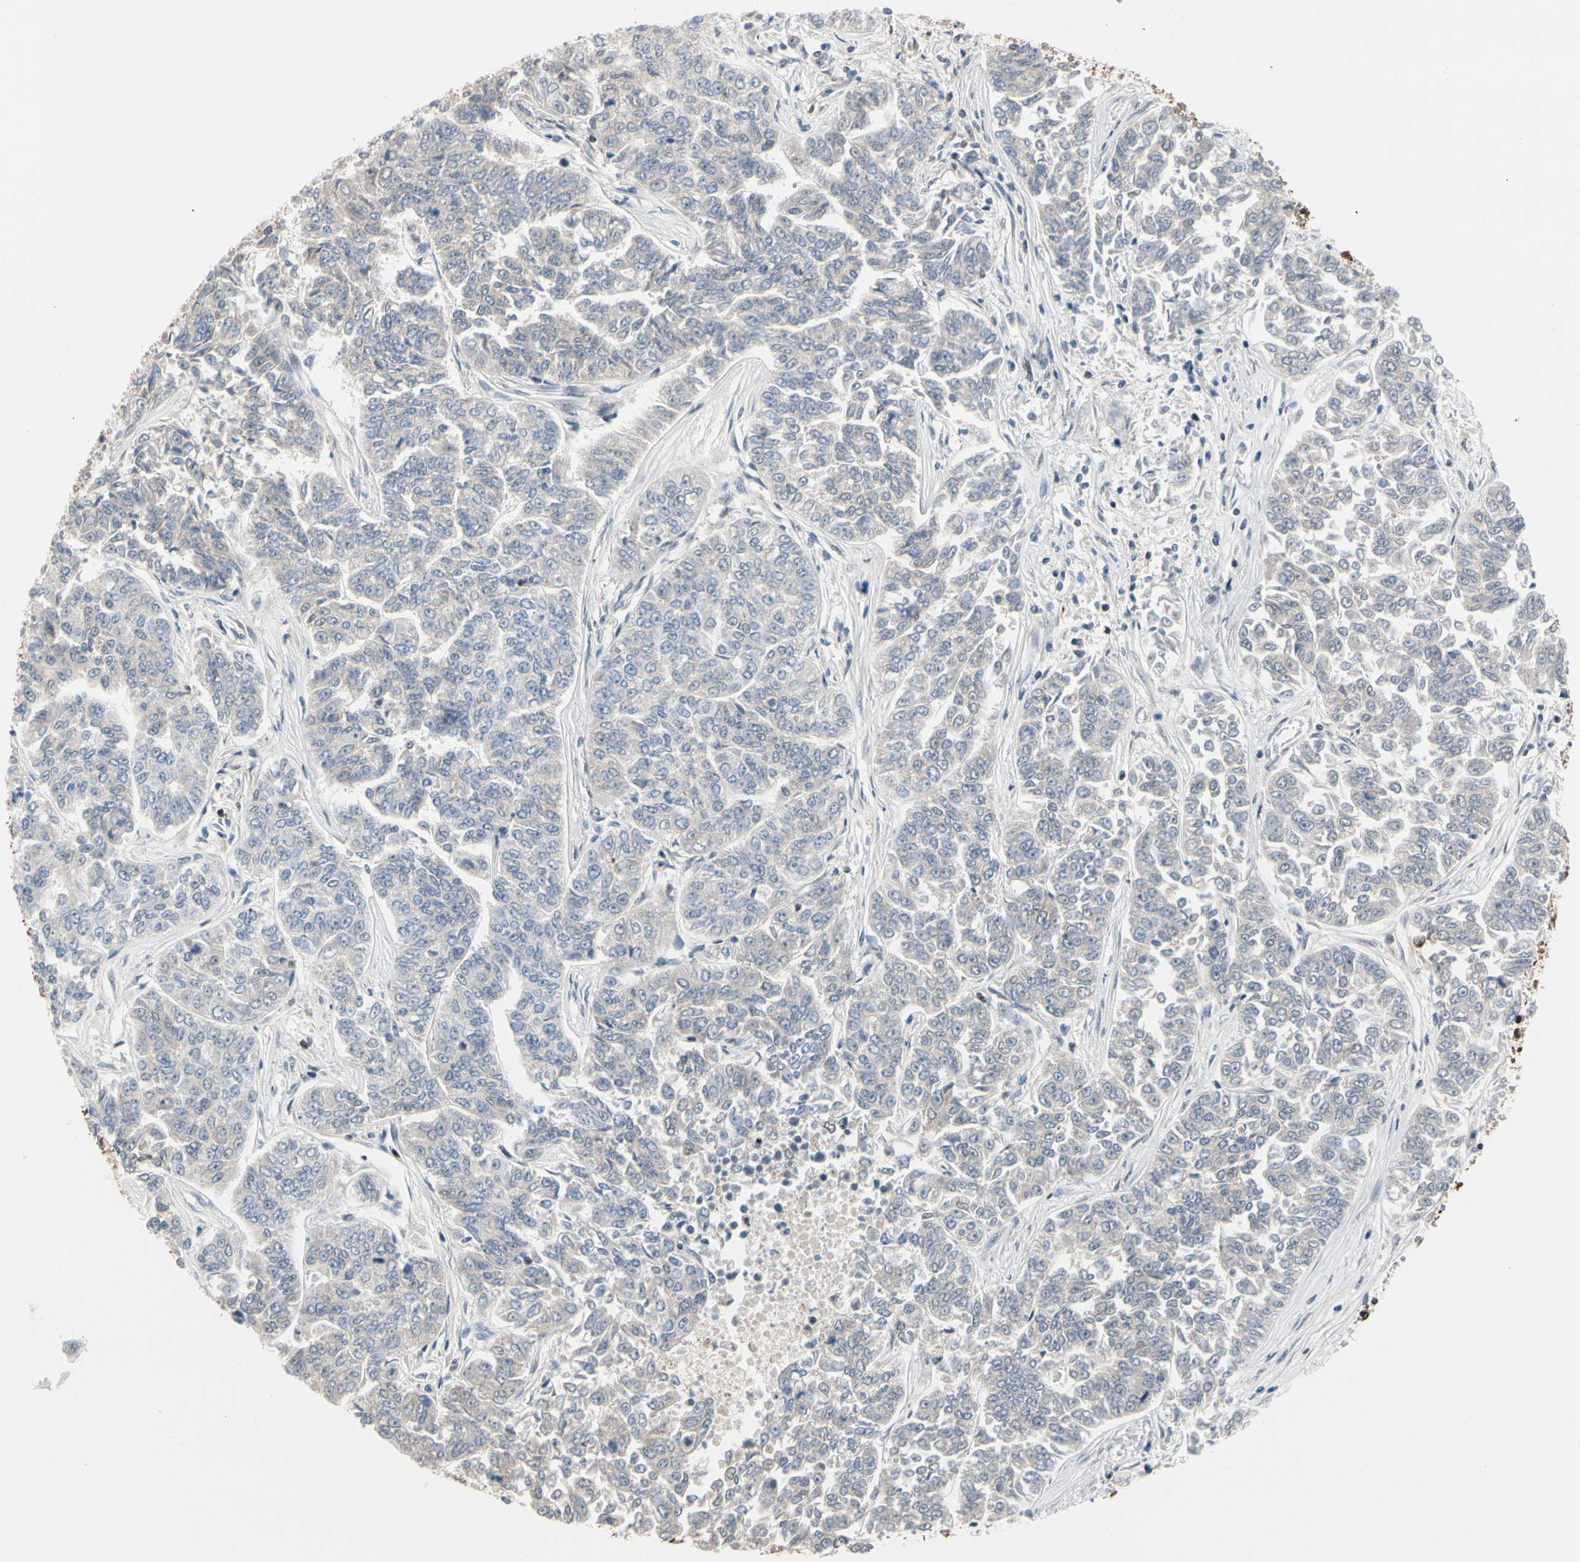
{"staining": {"intensity": "weak", "quantity": "25%-75%", "location": "cytoplasmic/membranous,nuclear"}, "tissue": "lung cancer", "cell_type": "Tumor cells", "image_type": "cancer", "snomed": [{"axis": "morphology", "description": "Adenocarcinoma, NOS"}, {"axis": "topography", "description": "Lung"}], "caption": "Weak cytoplasmic/membranous and nuclear staining for a protein is appreciated in about 25%-75% of tumor cells of lung adenocarcinoma using IHC.", "gene": "FOXO3", "patient": {"sex": "male", "age": 84}}